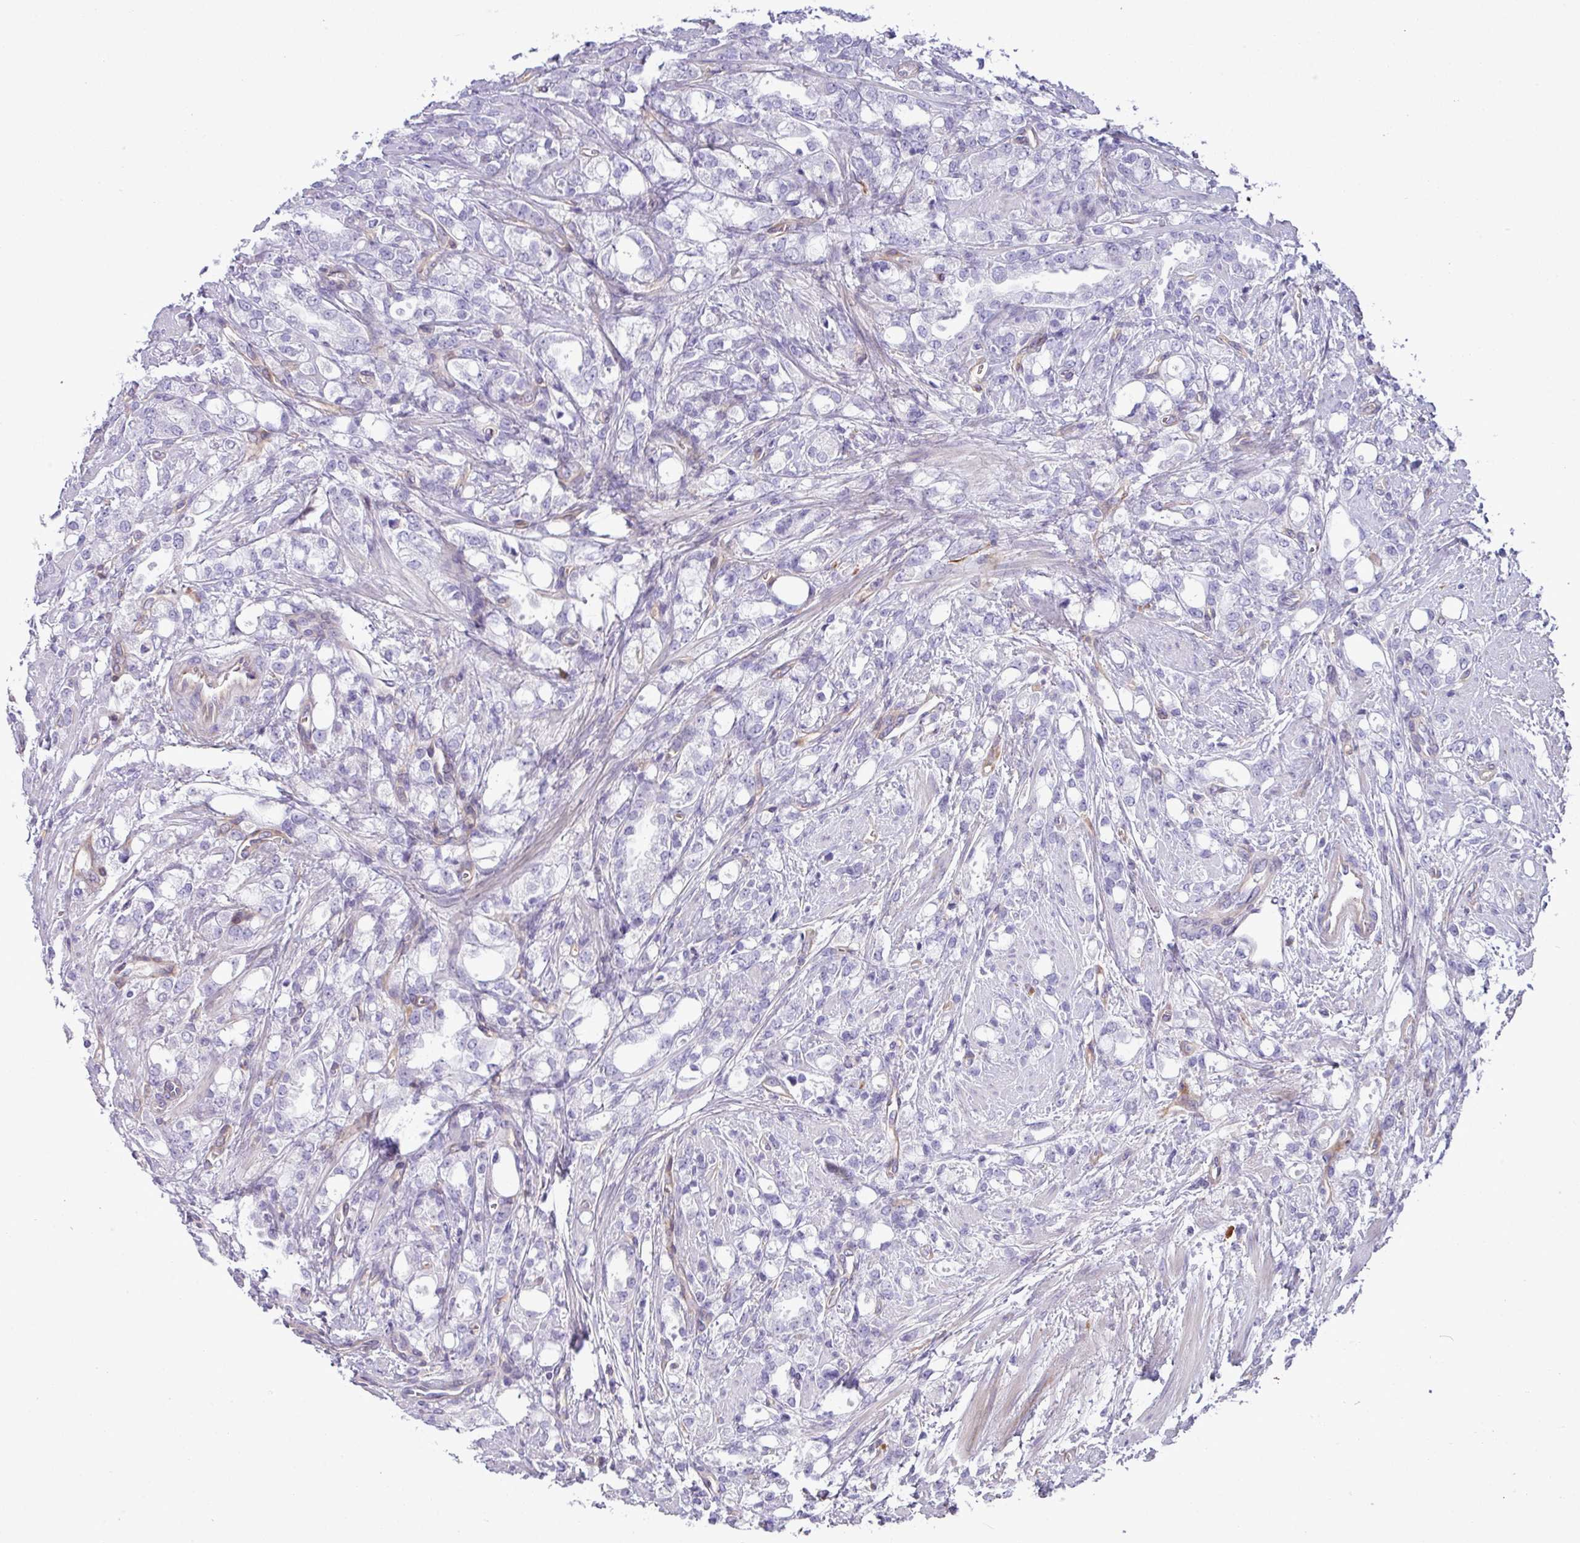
{"staining": {"intensity": "negative", "quantity": "none", "location": "none"}, "tissue": "prostate cancer", "cell_type": "Tumor cells", "image_type": "cancer", "snomed": [{"axis": "morphology", "description": "Adenocarcinoma, High grade"}, {"axis": "topography", "description": "Prostate"}], "caption": "Micrograph shows no protein staining in tumor cells of prostate cancer tissue.", "gene": "KIRREL3", "patient": {"sex": "male", "age": 62}}